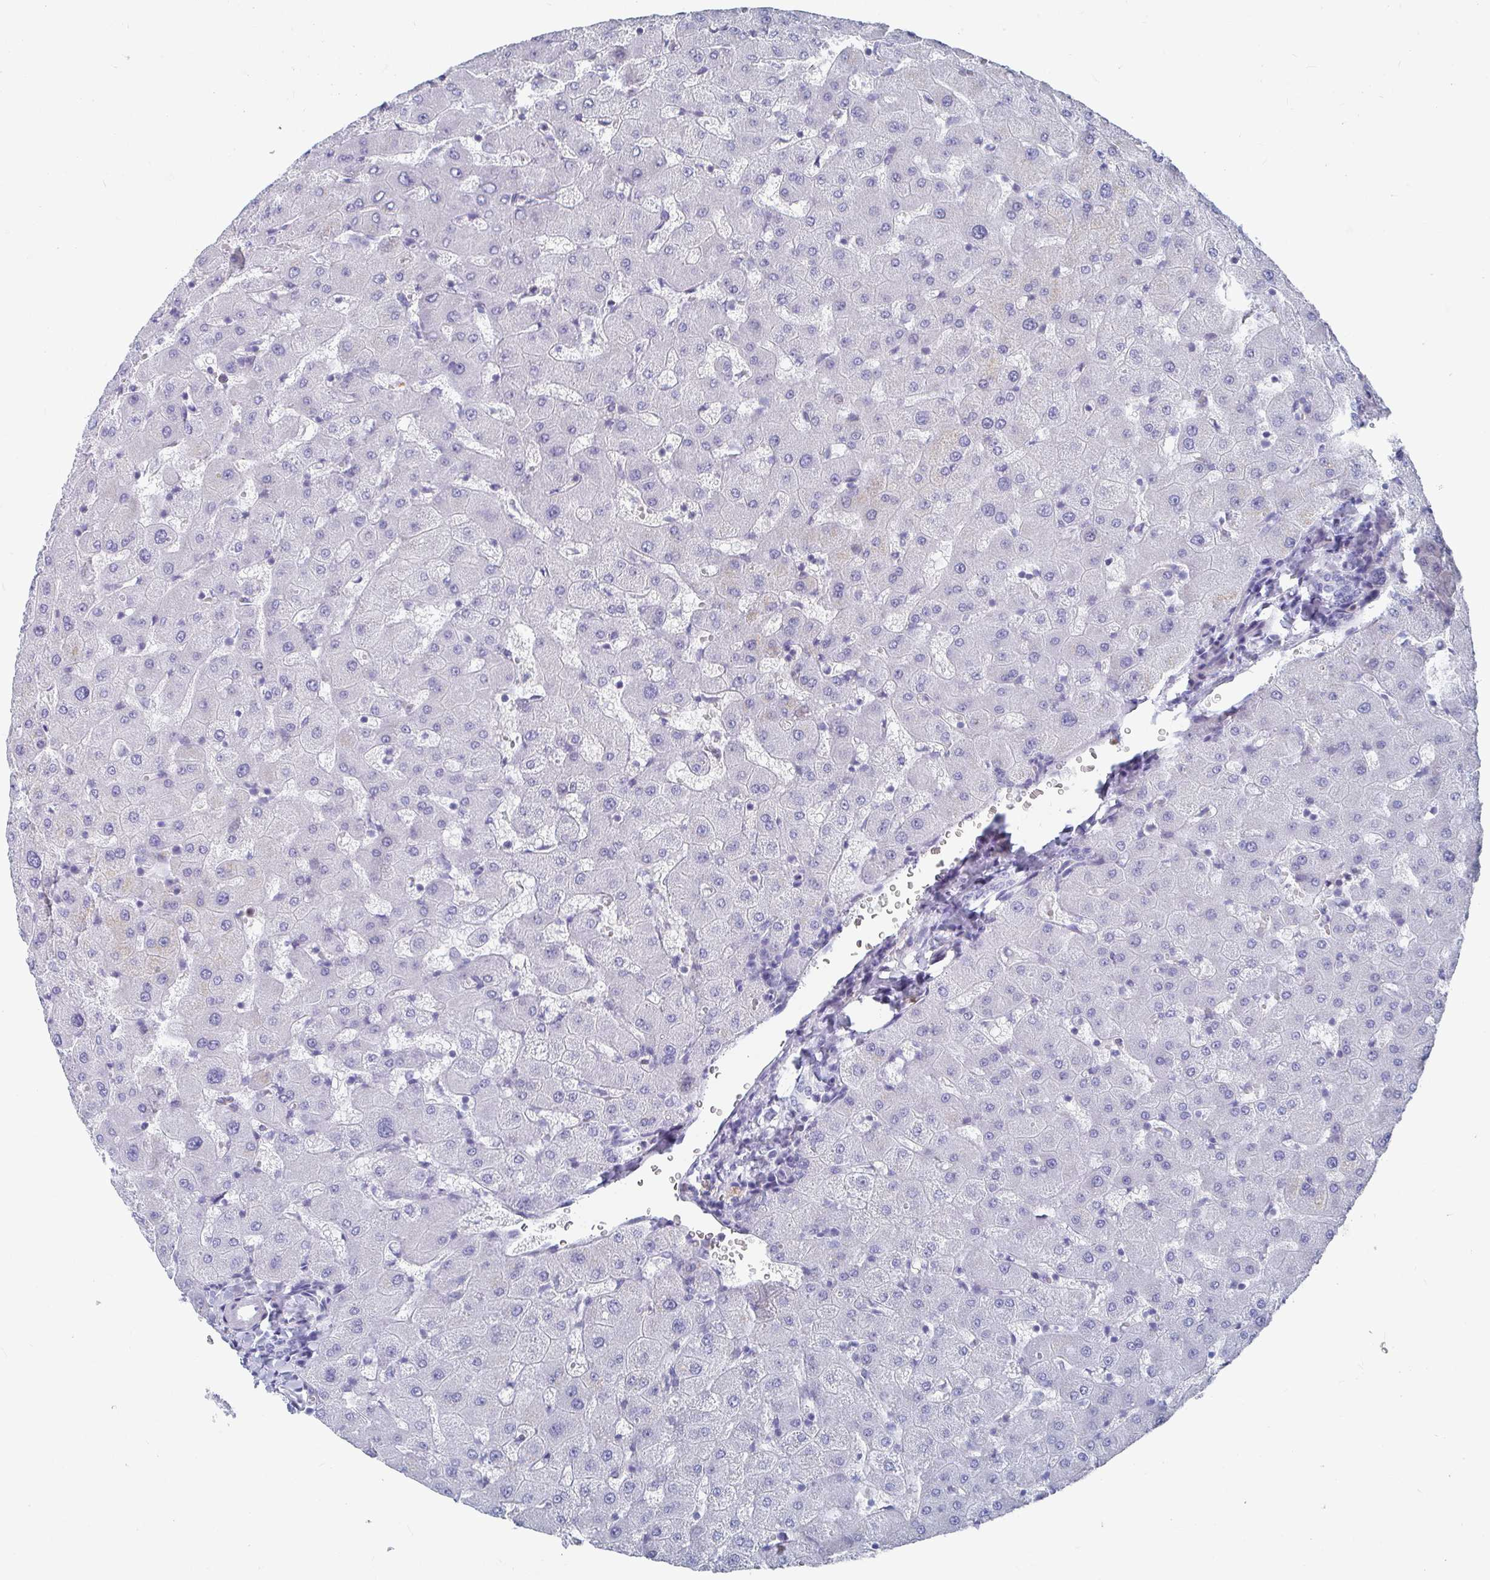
{"staining": {"intensity": "negative", "quantity": "none", "location": "none"}, "tissue": "liver", "cell_type": "Cholangiocytes", "image_type": "normal", "snomed": [{"axis": "morphology", "description": "Normal tissue, NOS"}, {"axis": "topography", "description": "Liver"}], "caption": "A micrograph of liver stained for a protein shows no brown staining in cholangiocytes.", "gene": "ZFP82", "patient": {"sex": "female", "age": 63}}